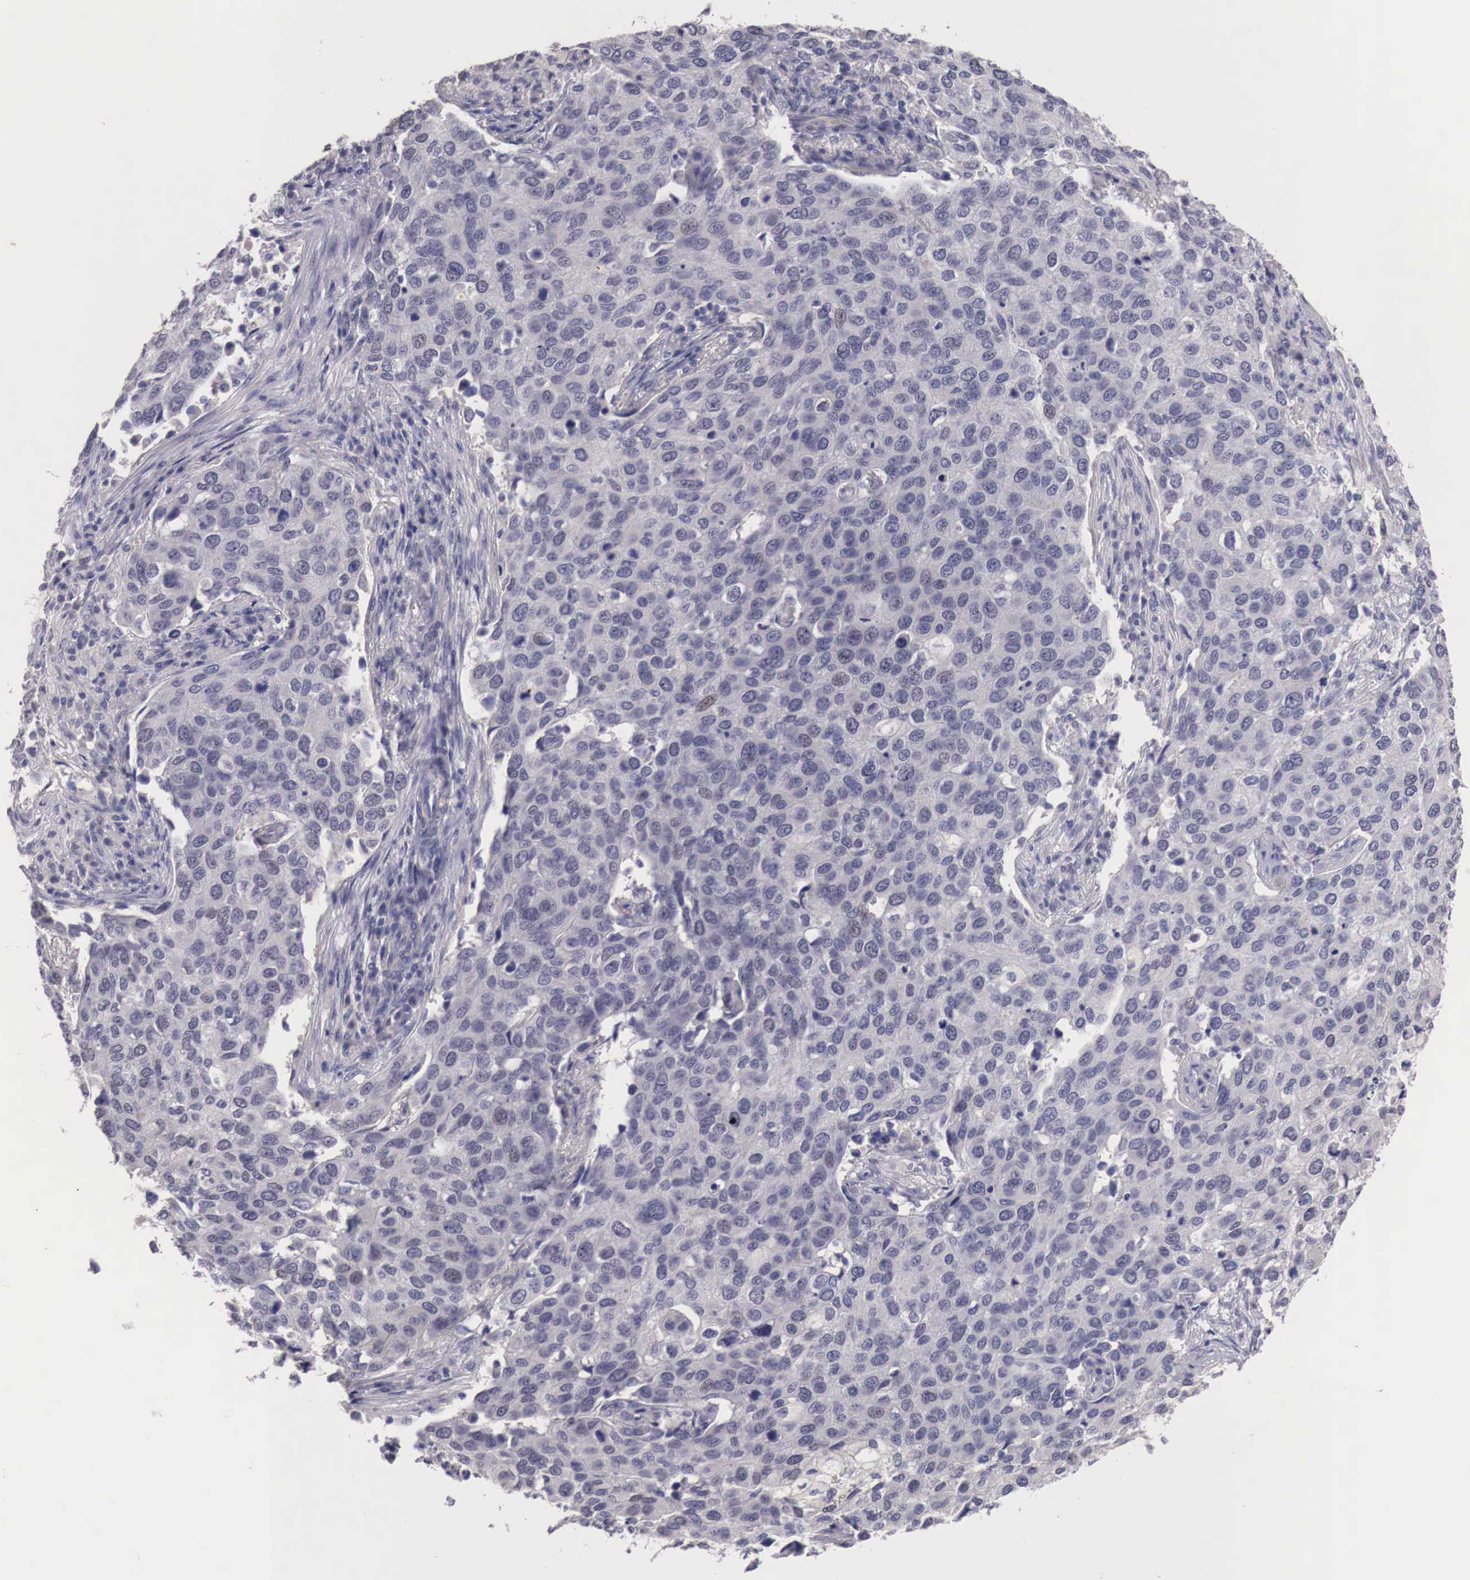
{"staining": {"intensity": "weak", "quantity": "25%-75%", "location": "nuclear"}, "tissue": "cervical cancer", "cell_type": "Tumor cells", "image_type": "cancer", "snomed": [{"axis": "morphology", "description": "Squamous cell carcinoma, NOS"}, {"axis": "topography", "description": "Cervix"}], "caption": "The photomicrograph demonstrates a brown stain indicating the presence of a protein in the nuclear of tumor cells in squamous cell carcinoma (cervical). (Brightfield microscopy of DAB IHC at high magnification).", "gene": "ENOX2", "patient": {"sex": "female", "age": 54}}